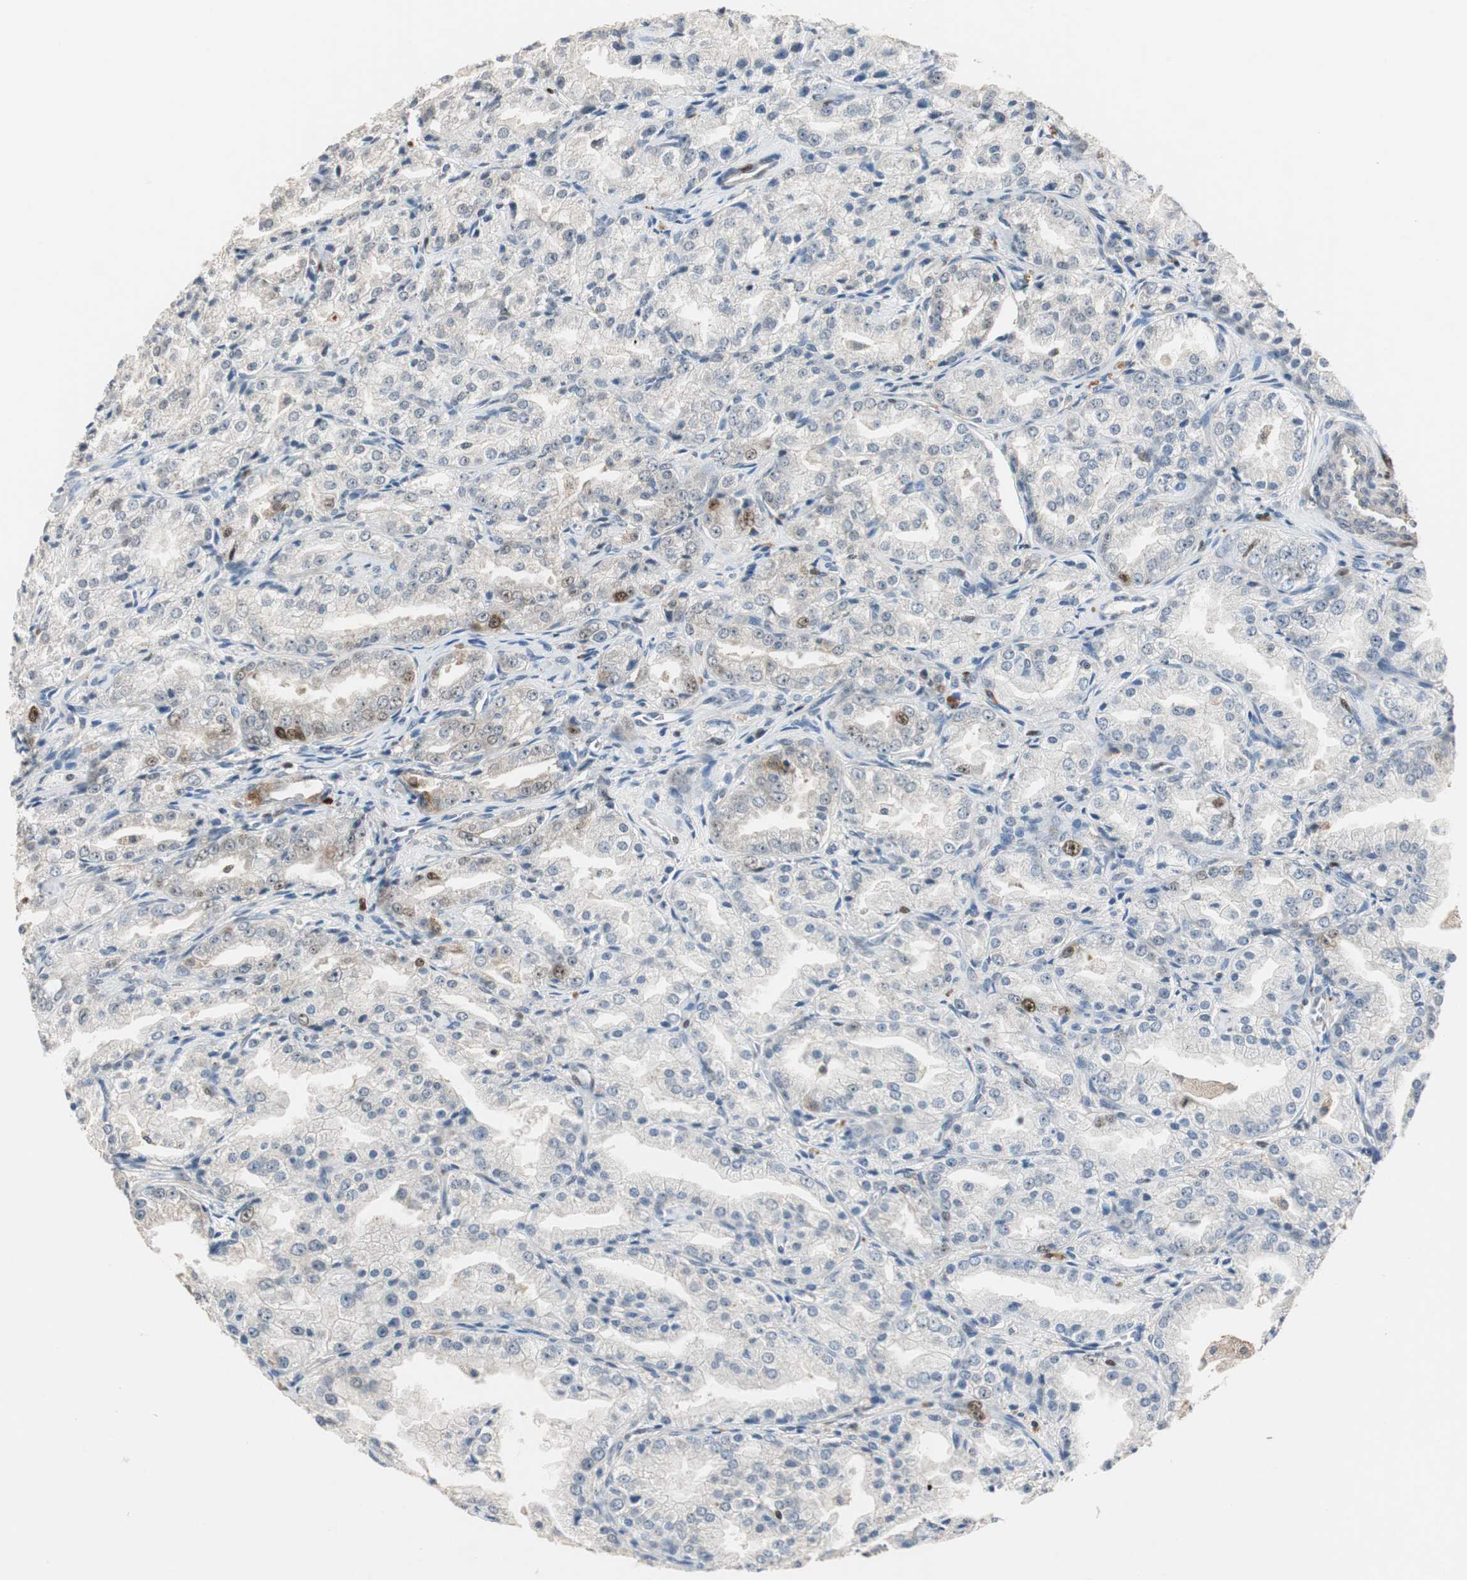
{"staining": {"intensity": "moderate", "quantity": "<25%", "location": "nuclear"}, "tissue": "prostate cancer", "cell_type": "Tumor cells", "image_type": "cancer", "snomed": [{"axis": "morphology", "description": "Adenocarcinoma, High grade"}, {"axis": "topography", "description": "Prostate"}], "caption": "This image displays immunohistochemistry (IHC) staining of human adenocarcinoma (high-grade) (prostate), with low moderate nuclear expression in about <25% of tumor cells.", "gene": "FEN1", "patient": {"sex": "male", "age": 61}}